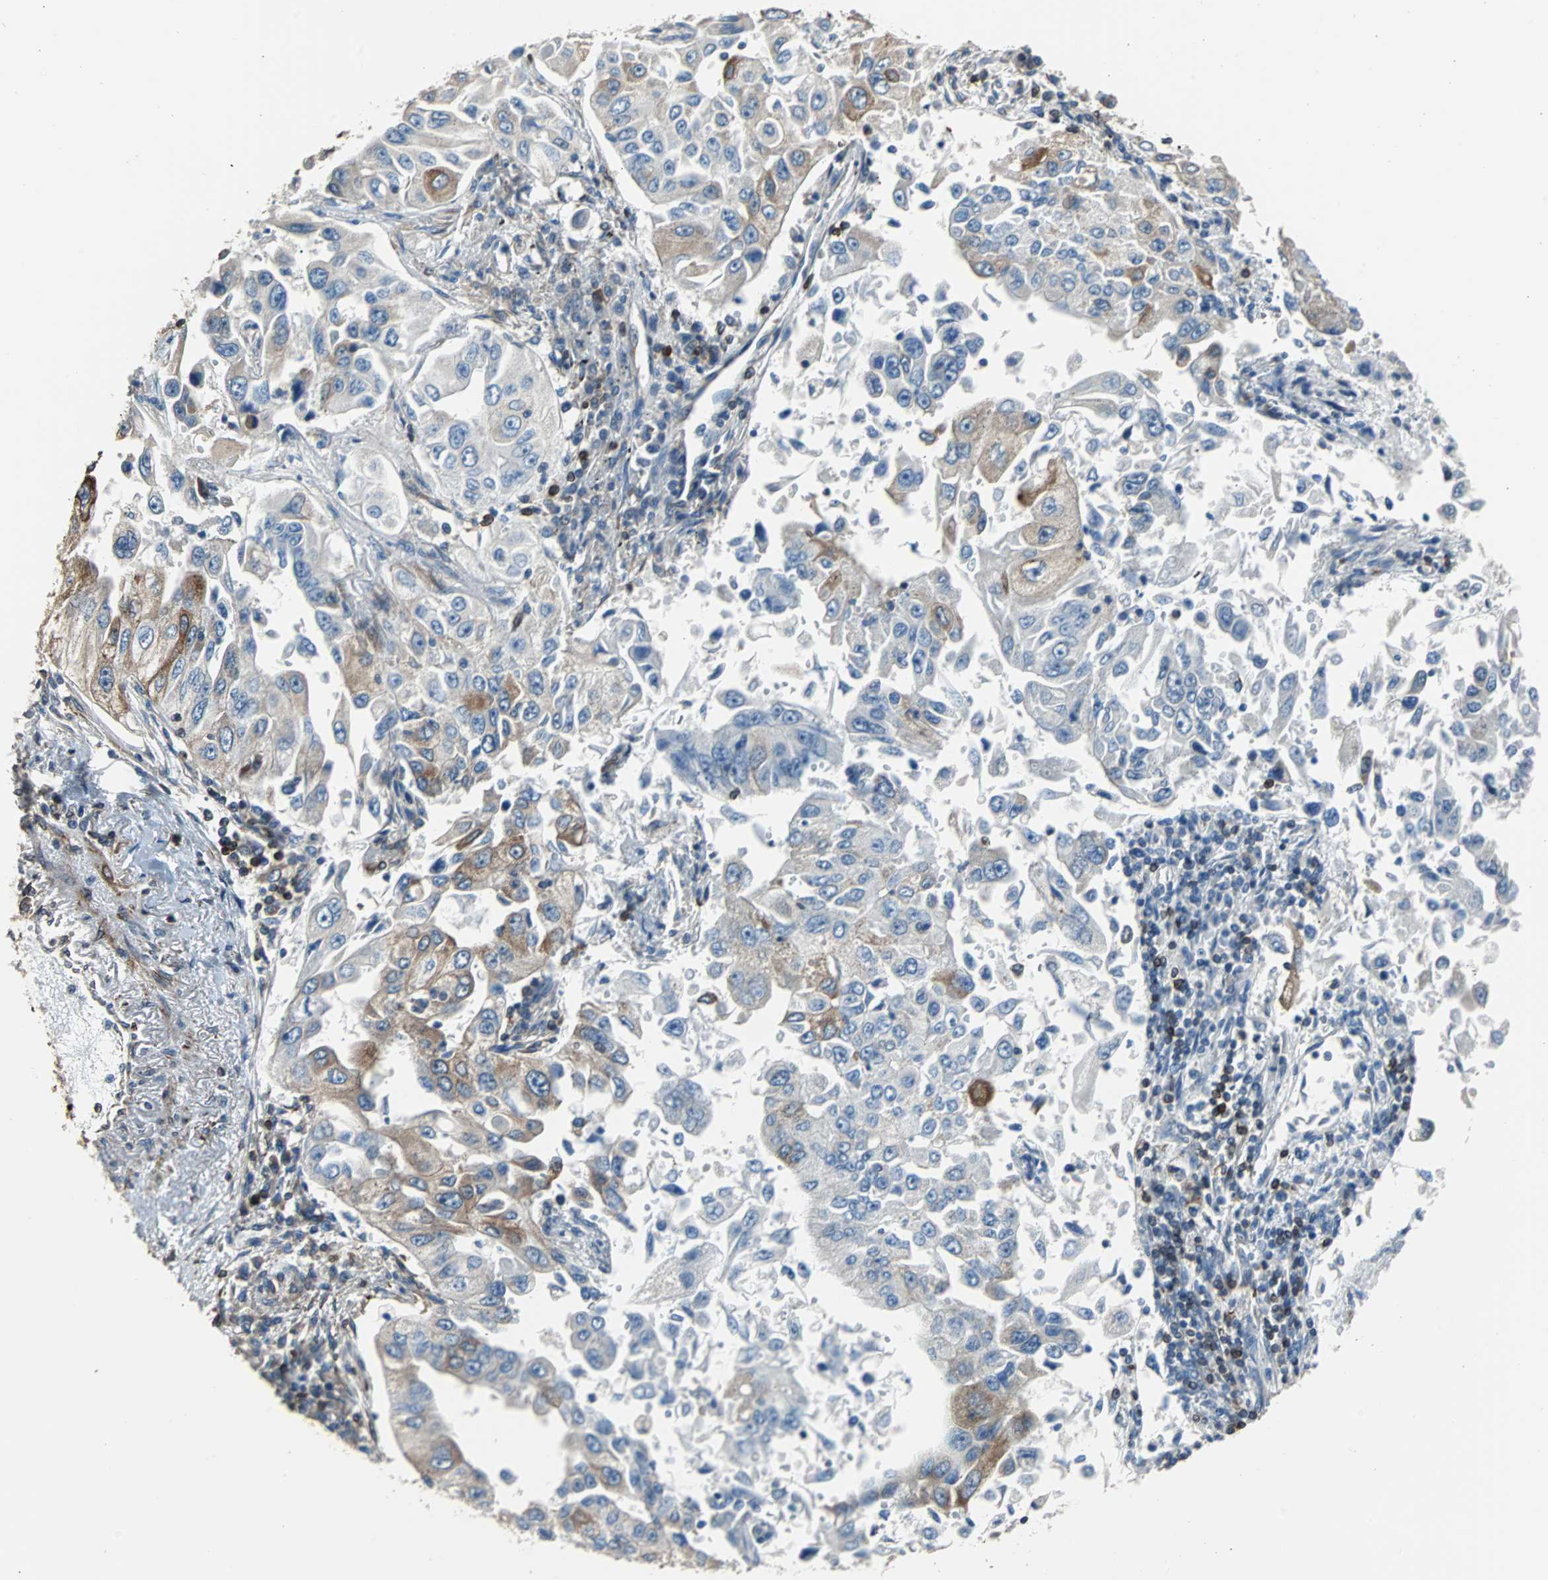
{"staining": {"intensity": "moderate", "quantity": "<25%", "location": "cytoplasmic/membranous"}, "tissue": "lung cancer", "cell_type": "Tumor cells", "image_type": "cancer", "snomed": [{"axis": "morphology", "description": "Adenocarcinoma, NOS"}, {"axis": "topography", "description": "Lung"}], "caption": "Tumor cells reveal low levels of moderate cytoplasmic/membranous positivity in about <25% of cells in lung cancer (adenocarcinoma).", "gene": "PBXIP1", "patient": {"sex": "male", "age": 84}}